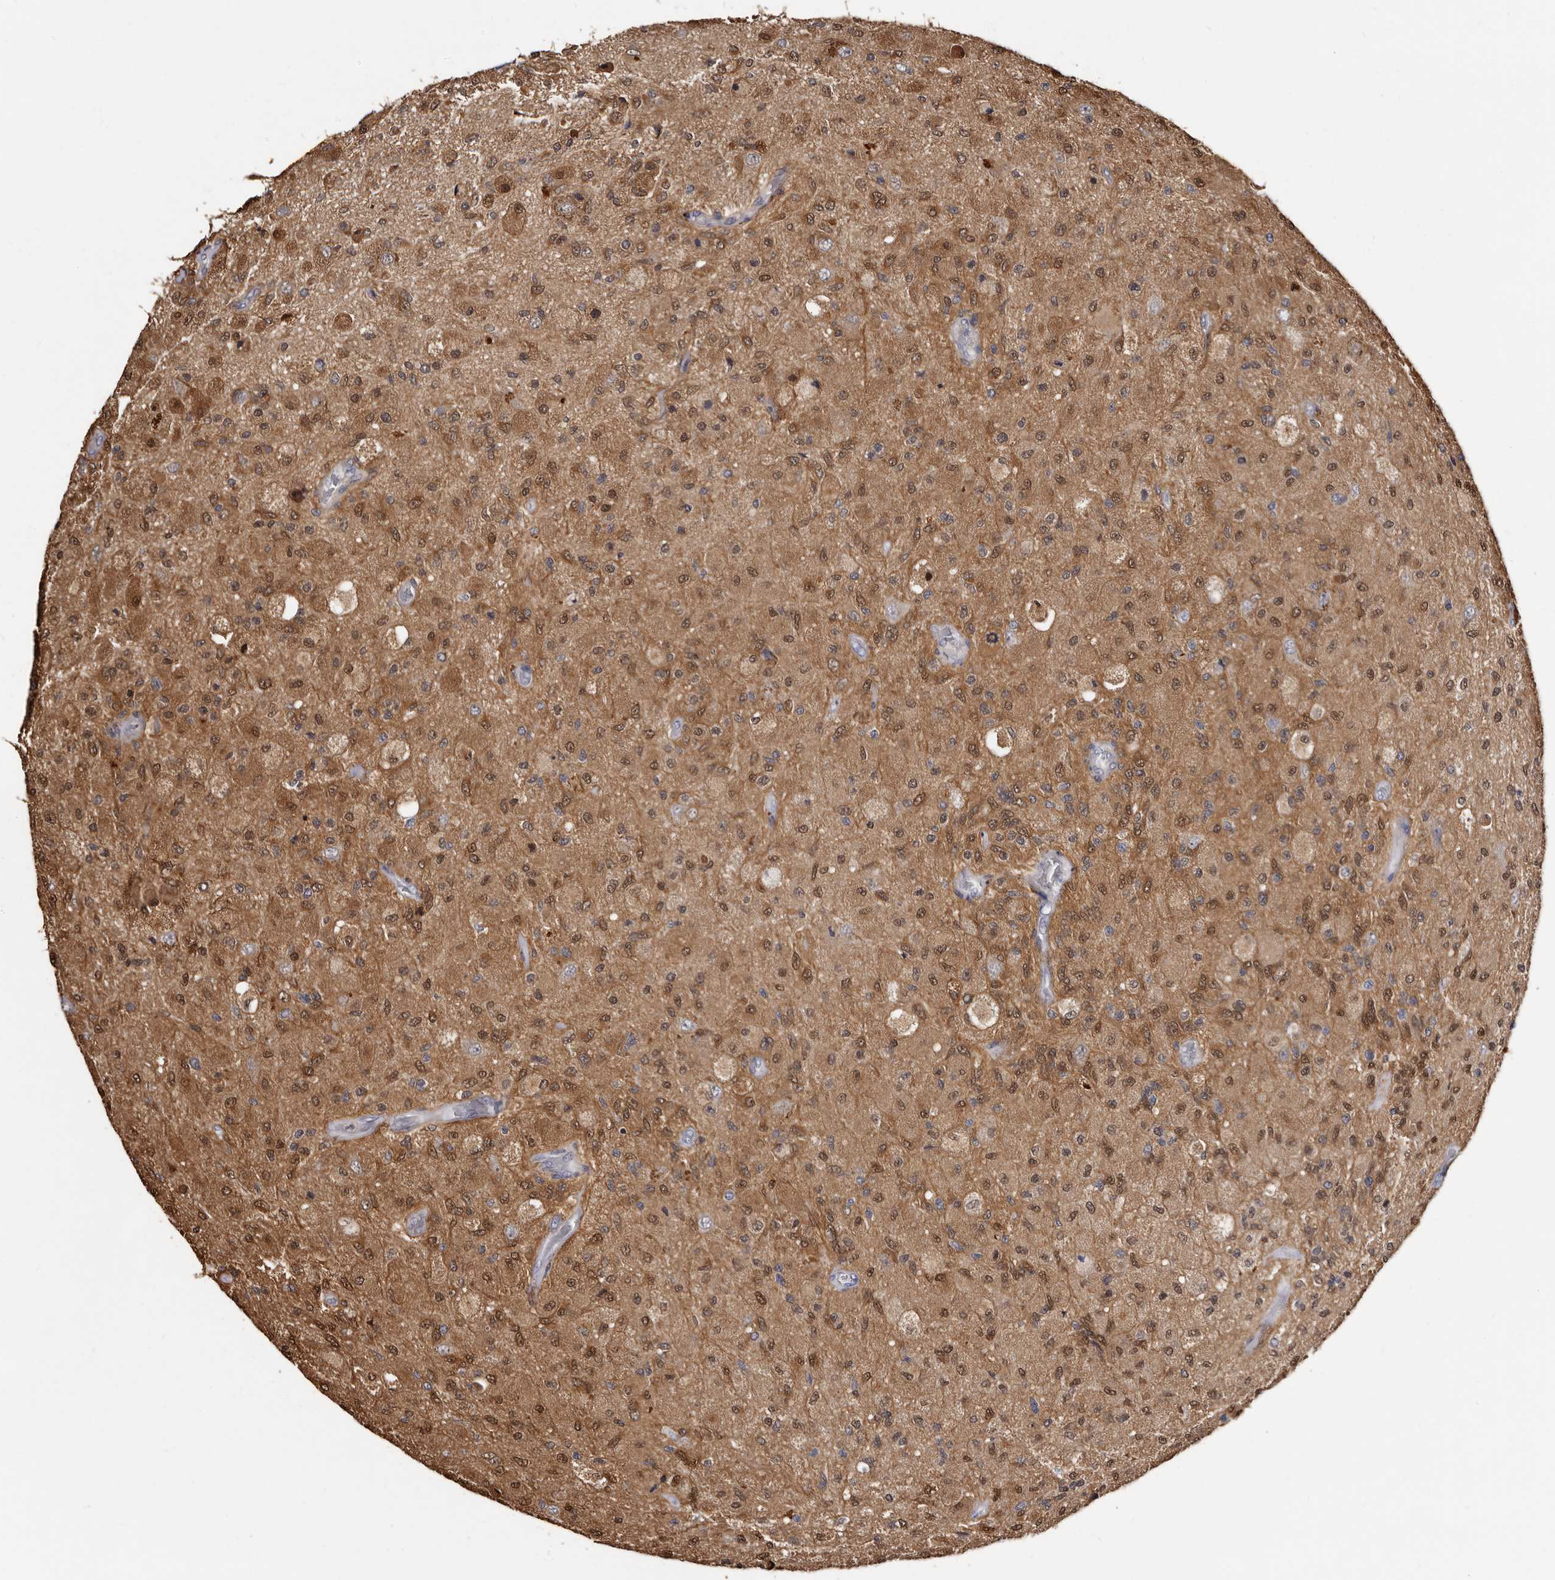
{"staining": {"intensity": "moderate", "quantity": ">75%", "location": "cytoplasmic/membranous,nuclear"}, "tissue": "glioma", "cell_type": "Tumor cells", "image_type": "cancer", "snomed": [{"axis": "morphology", "description": "Normal tissue, NOS"}, {"axis": "morphology", "description": "Glioma, malignant, High grade"}, {"axis": "topography", "description": "Cerebral cortex"}], "caption": "The photomicrograph reveals immunohistochemical staining of malignant high-grade glioma. There is moderate cytoplasmic/membranous and nuclear staining is seen in approximately >75% of tumor cells. (DAB (3,3'-diaminobenzidine) = brown stain, brightfield microscopy at high magnification).", "gene": "DNPH1", "patient": {"sex": "male", "age": 77}}